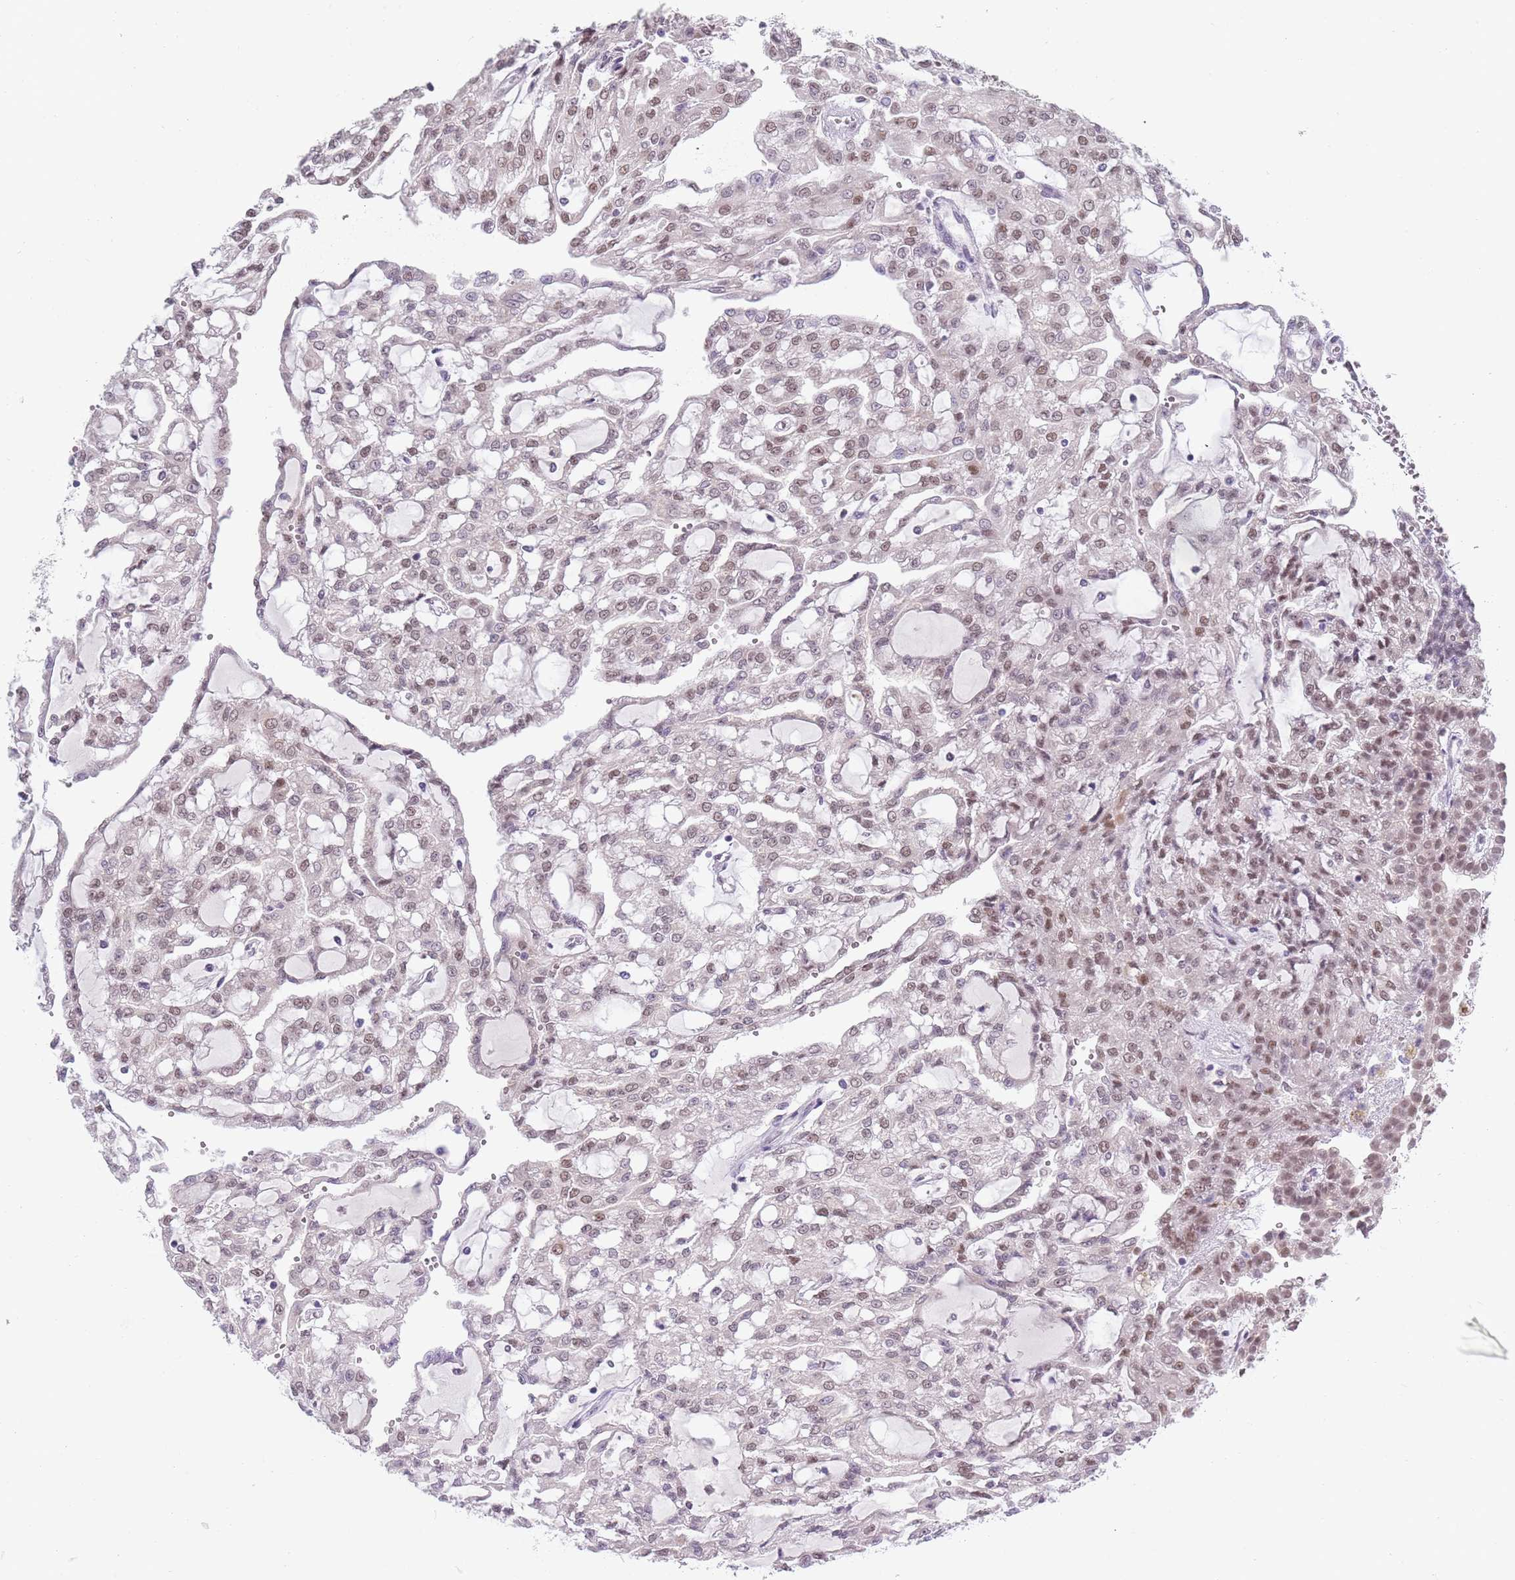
{"staining": {"intensity": "weak", "quantity": "25%-75%", "location": "nuclear"}, "tissue": "renal cancer", "cell_type": "Tumor cells", "image_type": "cancer", "snomed": [{"axis": "morphology", "description": "Adenocarcinoma, NOS"}, {"axis": "topography", "description": "Kidney"}], "caption": "Immunohistochemical staining of human renal cancer exhibits low levels of weak nuclear protein staining in about 25%-75% of tumor cells.", "gene": "SEPHS2", "patient": {"sex": "male", "age": 63}}